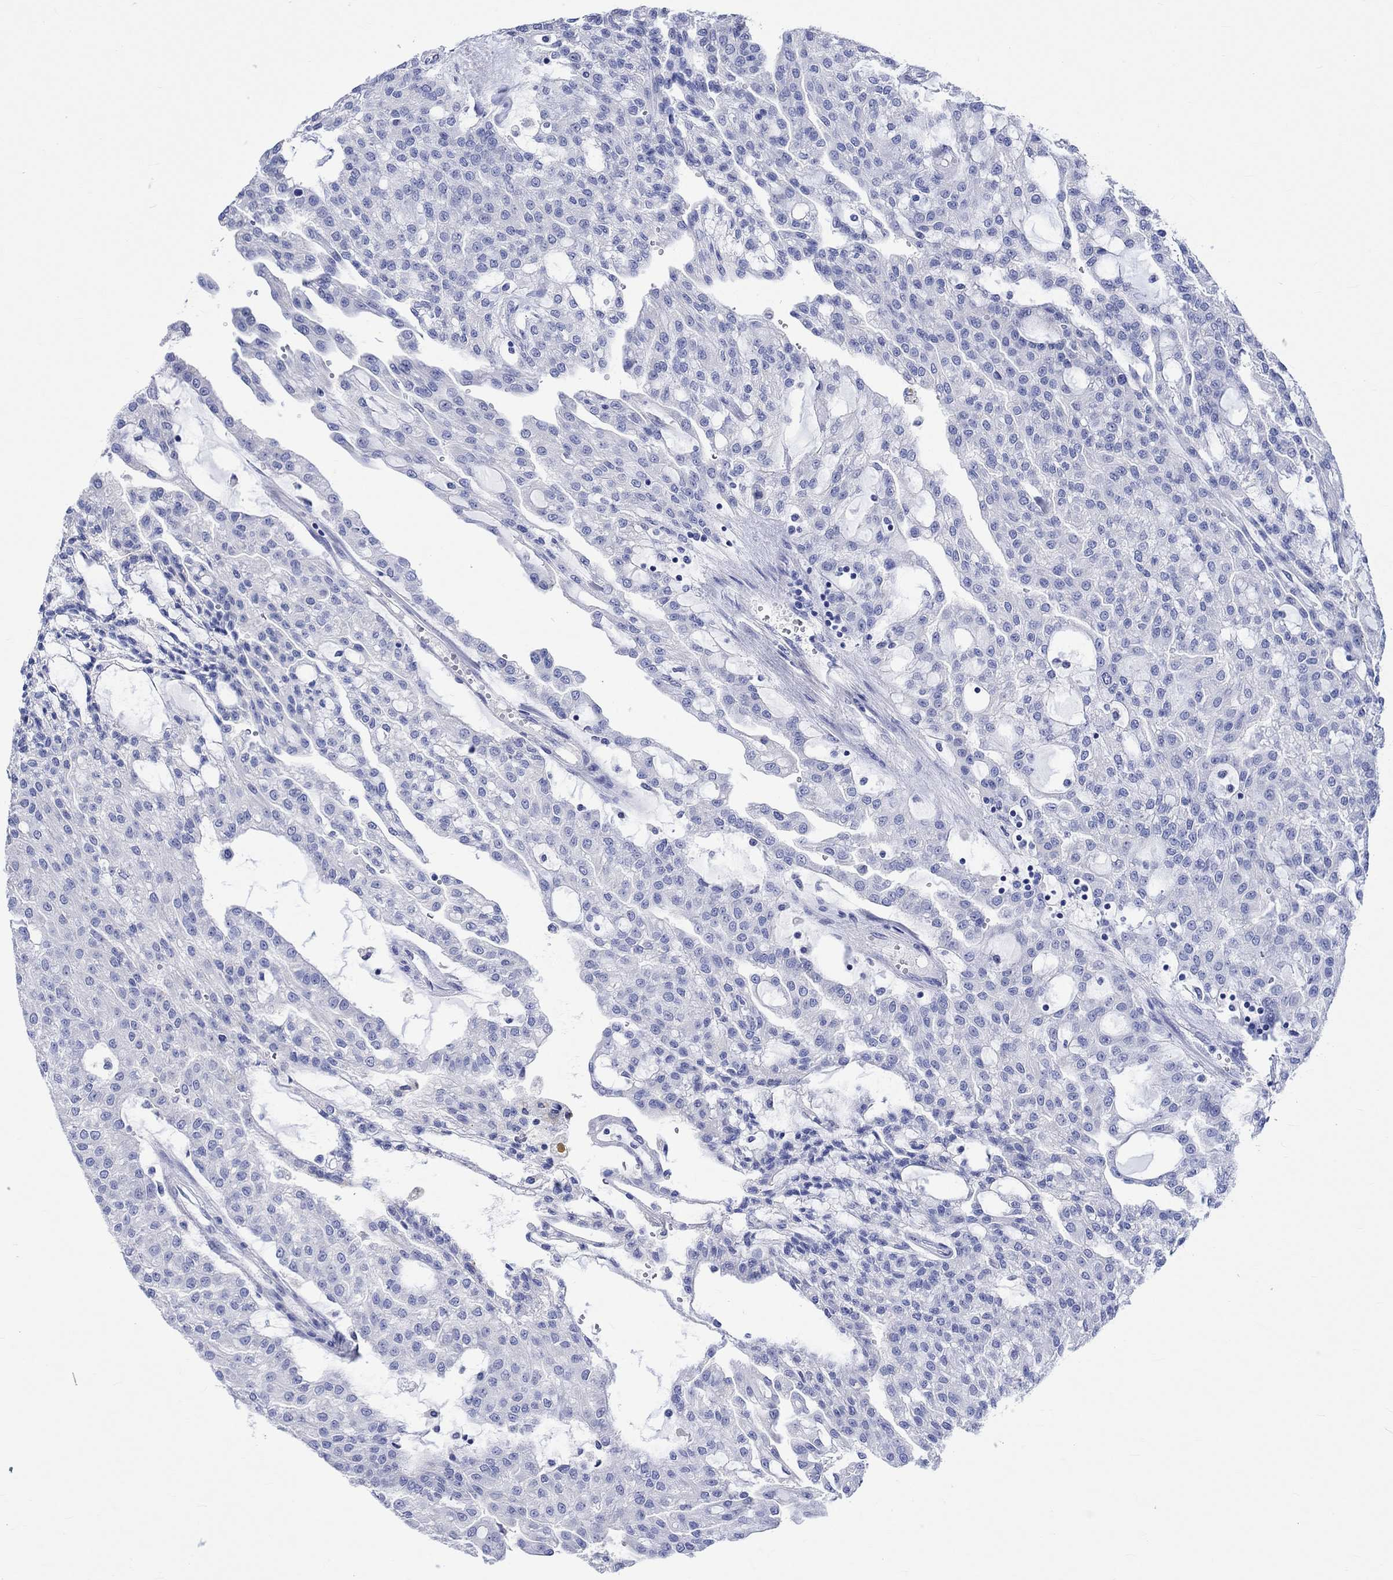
{"staining": {"intensity": "negative", "quantity": "none", "location": "none"}, "tissue": "renal cancer", "cell_type": "Tumor cells", "image_type": "cancer", "snomed": [{"axis": "morphology", "description": "Adenocarcinoma, NOS"}, {"axis": "topography", "description": "Kidney"}], "caption": "Human adenocarcinoma (renal) stained for a protein using immunohistochemistry (IHC) exhibits no positivity in tumor cells.", "gene": "HARBI1", "patient": {"sex": "male", "age": 63}}